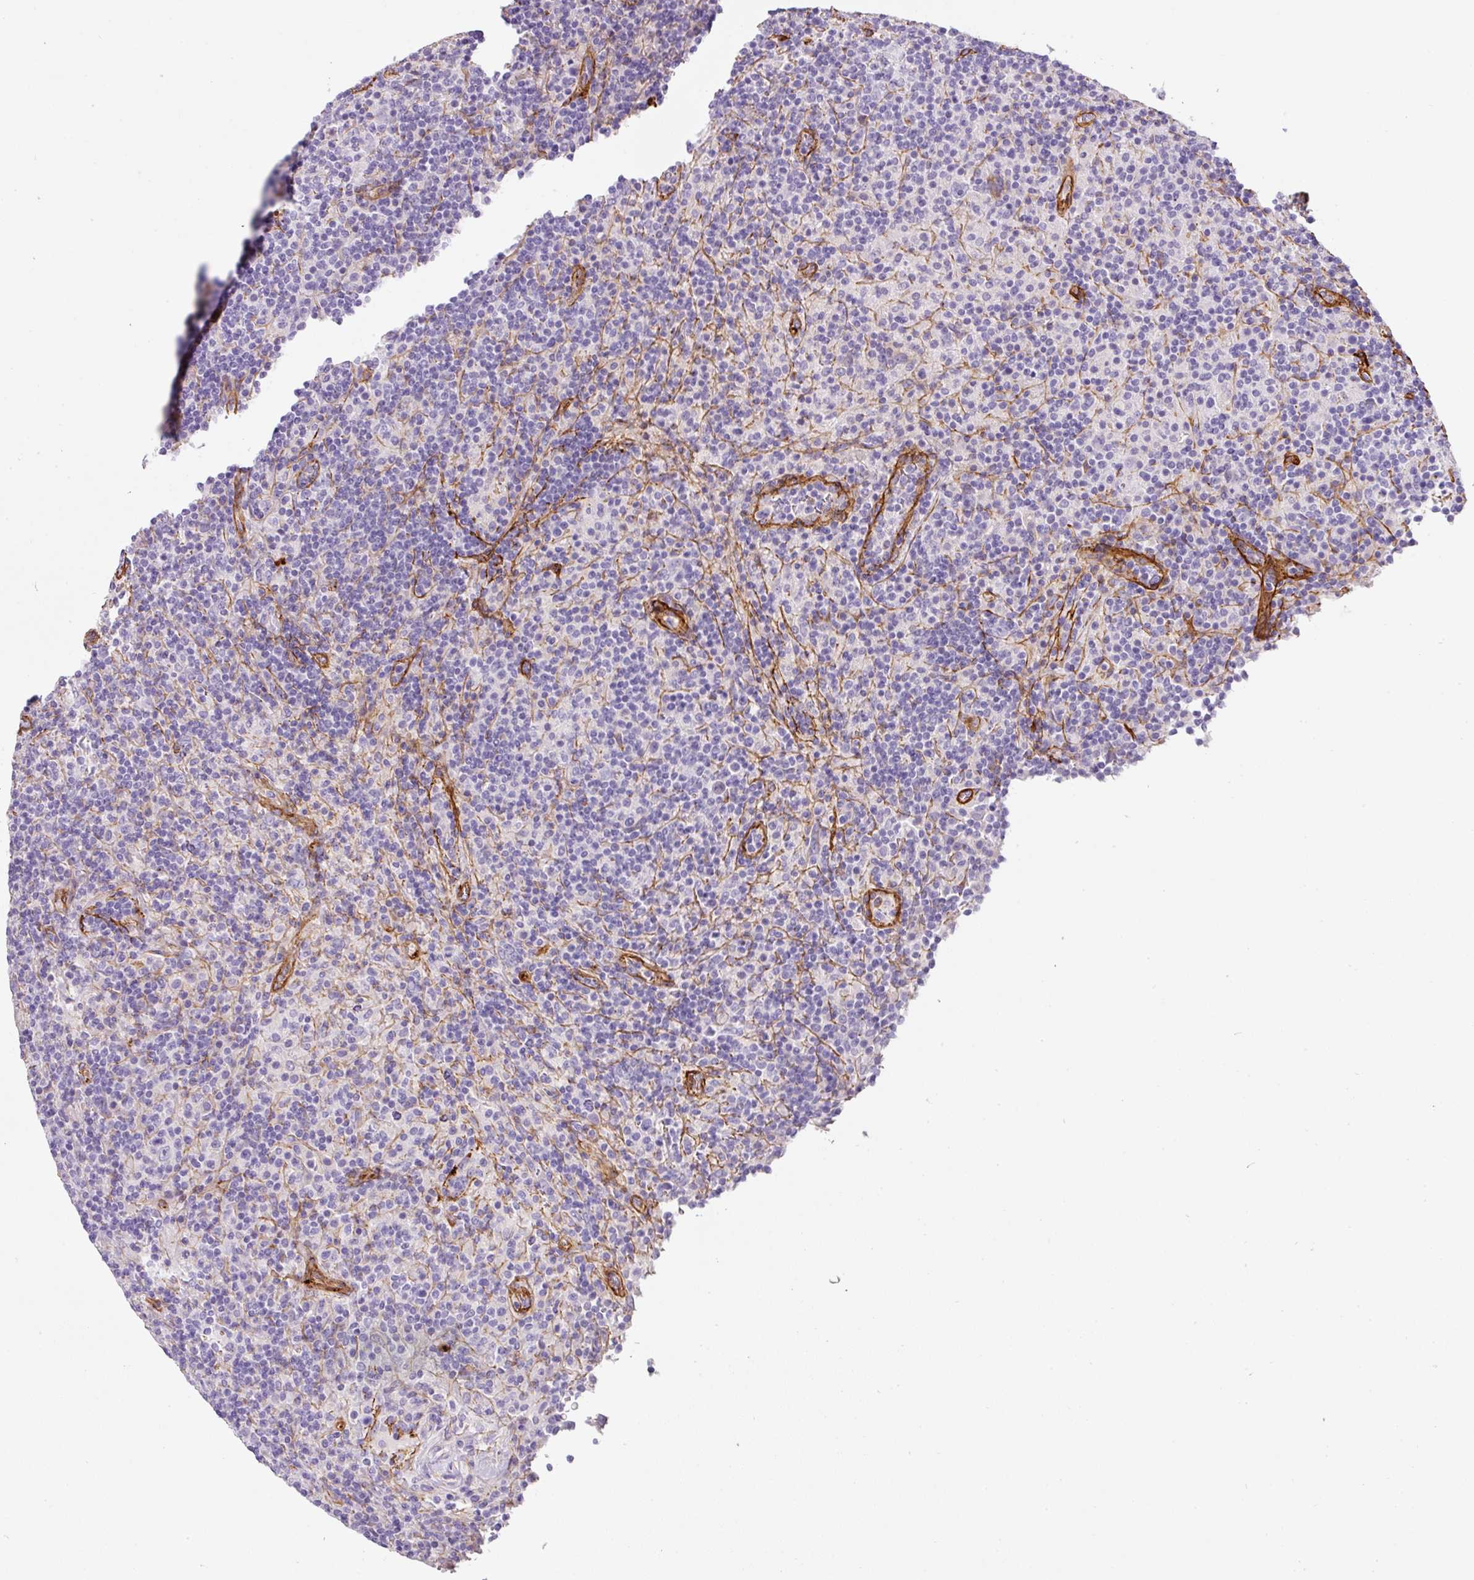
{"staining": {"intensity": "negative", "quantity": "none", "location": "none"}, "tissue": "lymphoma", "cell_type": "Tumor cells", "image_type": "cancer", "snomed": [{"axis": "morphology", "description": "Hodgkin's disease, NOS"}, {"axis": "topography", "description": "Lymph node"}], "caption": "Micrograph shows no protein staining in tumor cells of lymphoma tissue.", "gene": "LOXL4", "patient": {"sex": "male", "age": 70}}